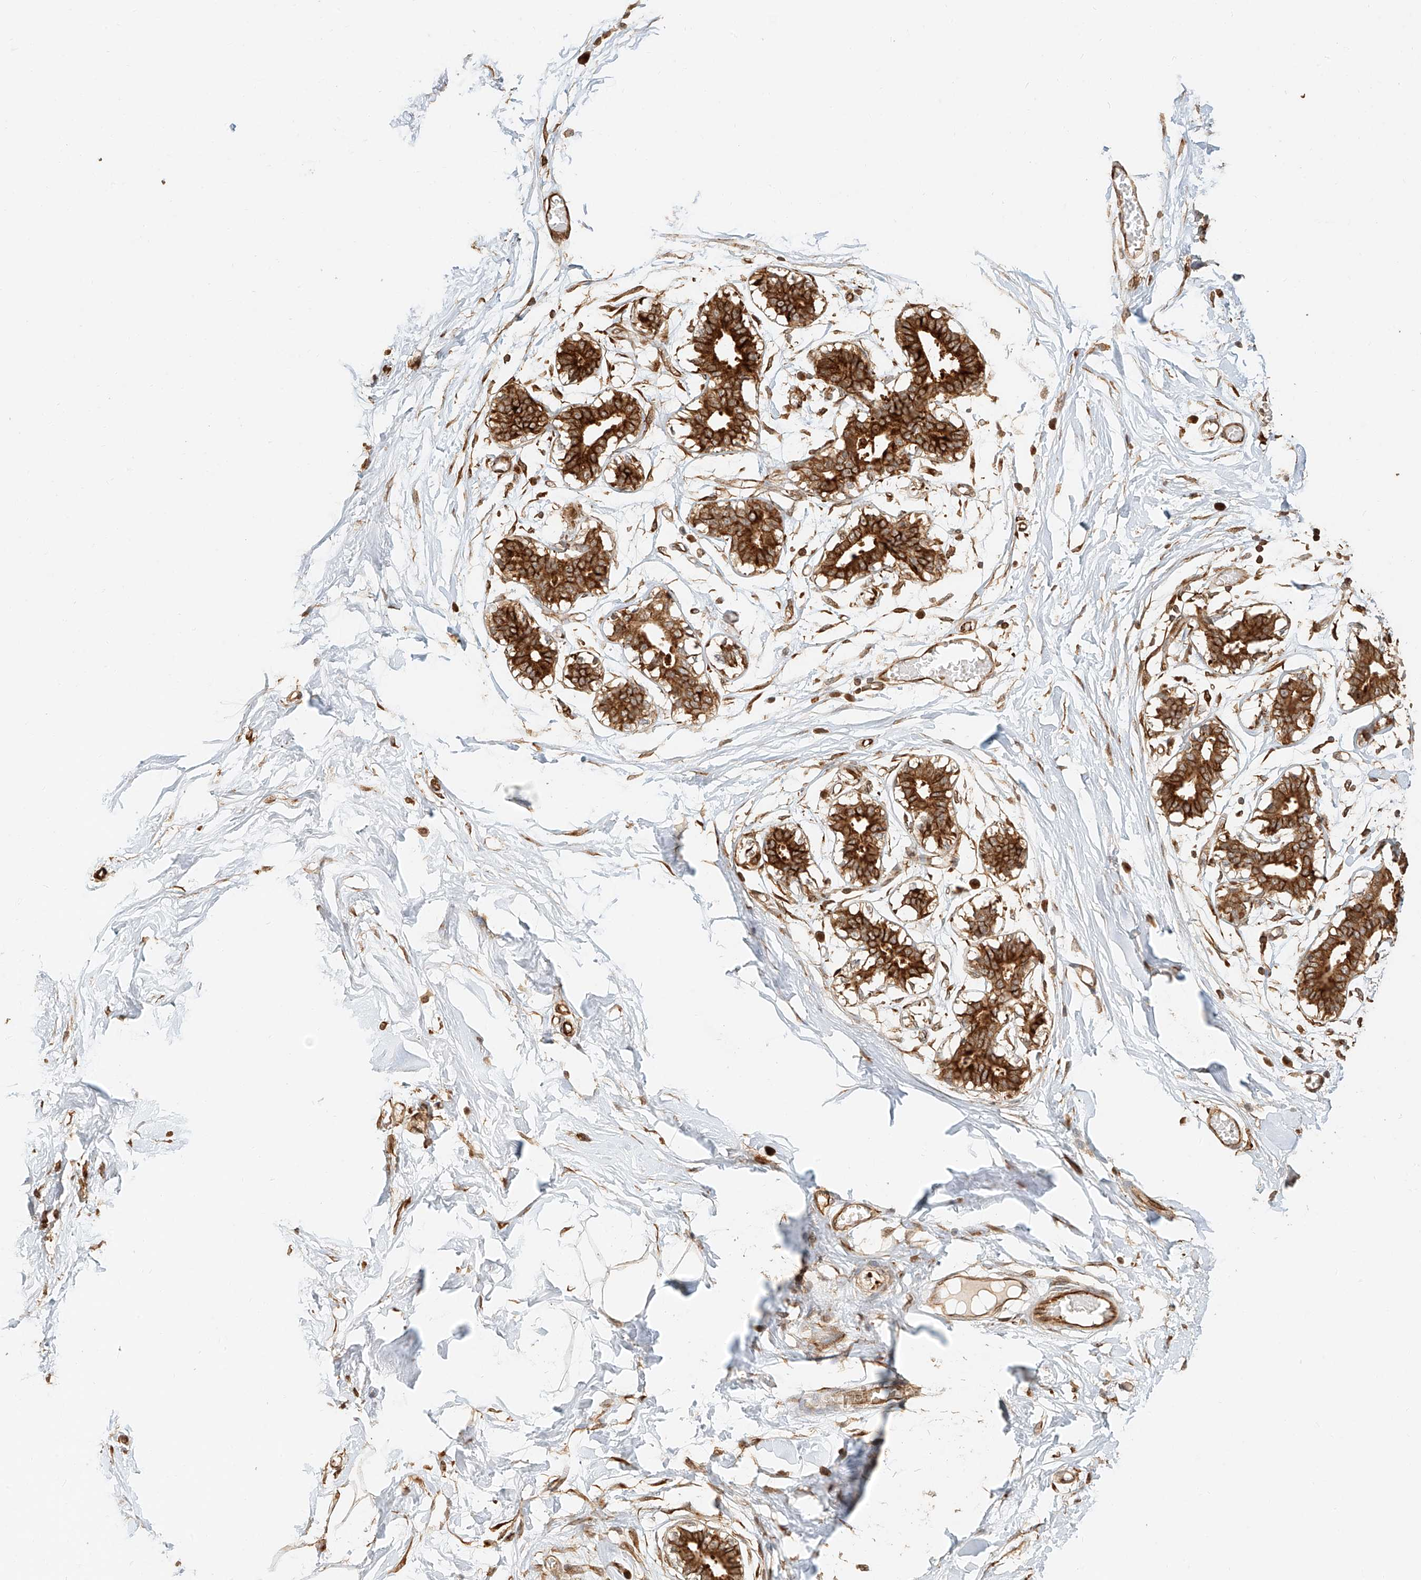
{"staining": {"intensity": "moderate", "quantity": ">75%", "location": "cytoplasmic/membranous"}, "tissue": "breast", "cell_type": "Adipocytes", "image_type": "normal", "snomed": [{"axis": "morphology", "description": "Normal tissue, NOS"}, {"axis": "topography", "description": "Breast"}], "caption": "High-power microscopy captured an IHC micrograph of normal breast, revealing moderate cytoplasmic/membranous staining in approximately >75% of adipocytes.", "gene": "NAP1L1", "patient": {"sex": "female", "age": 27}}